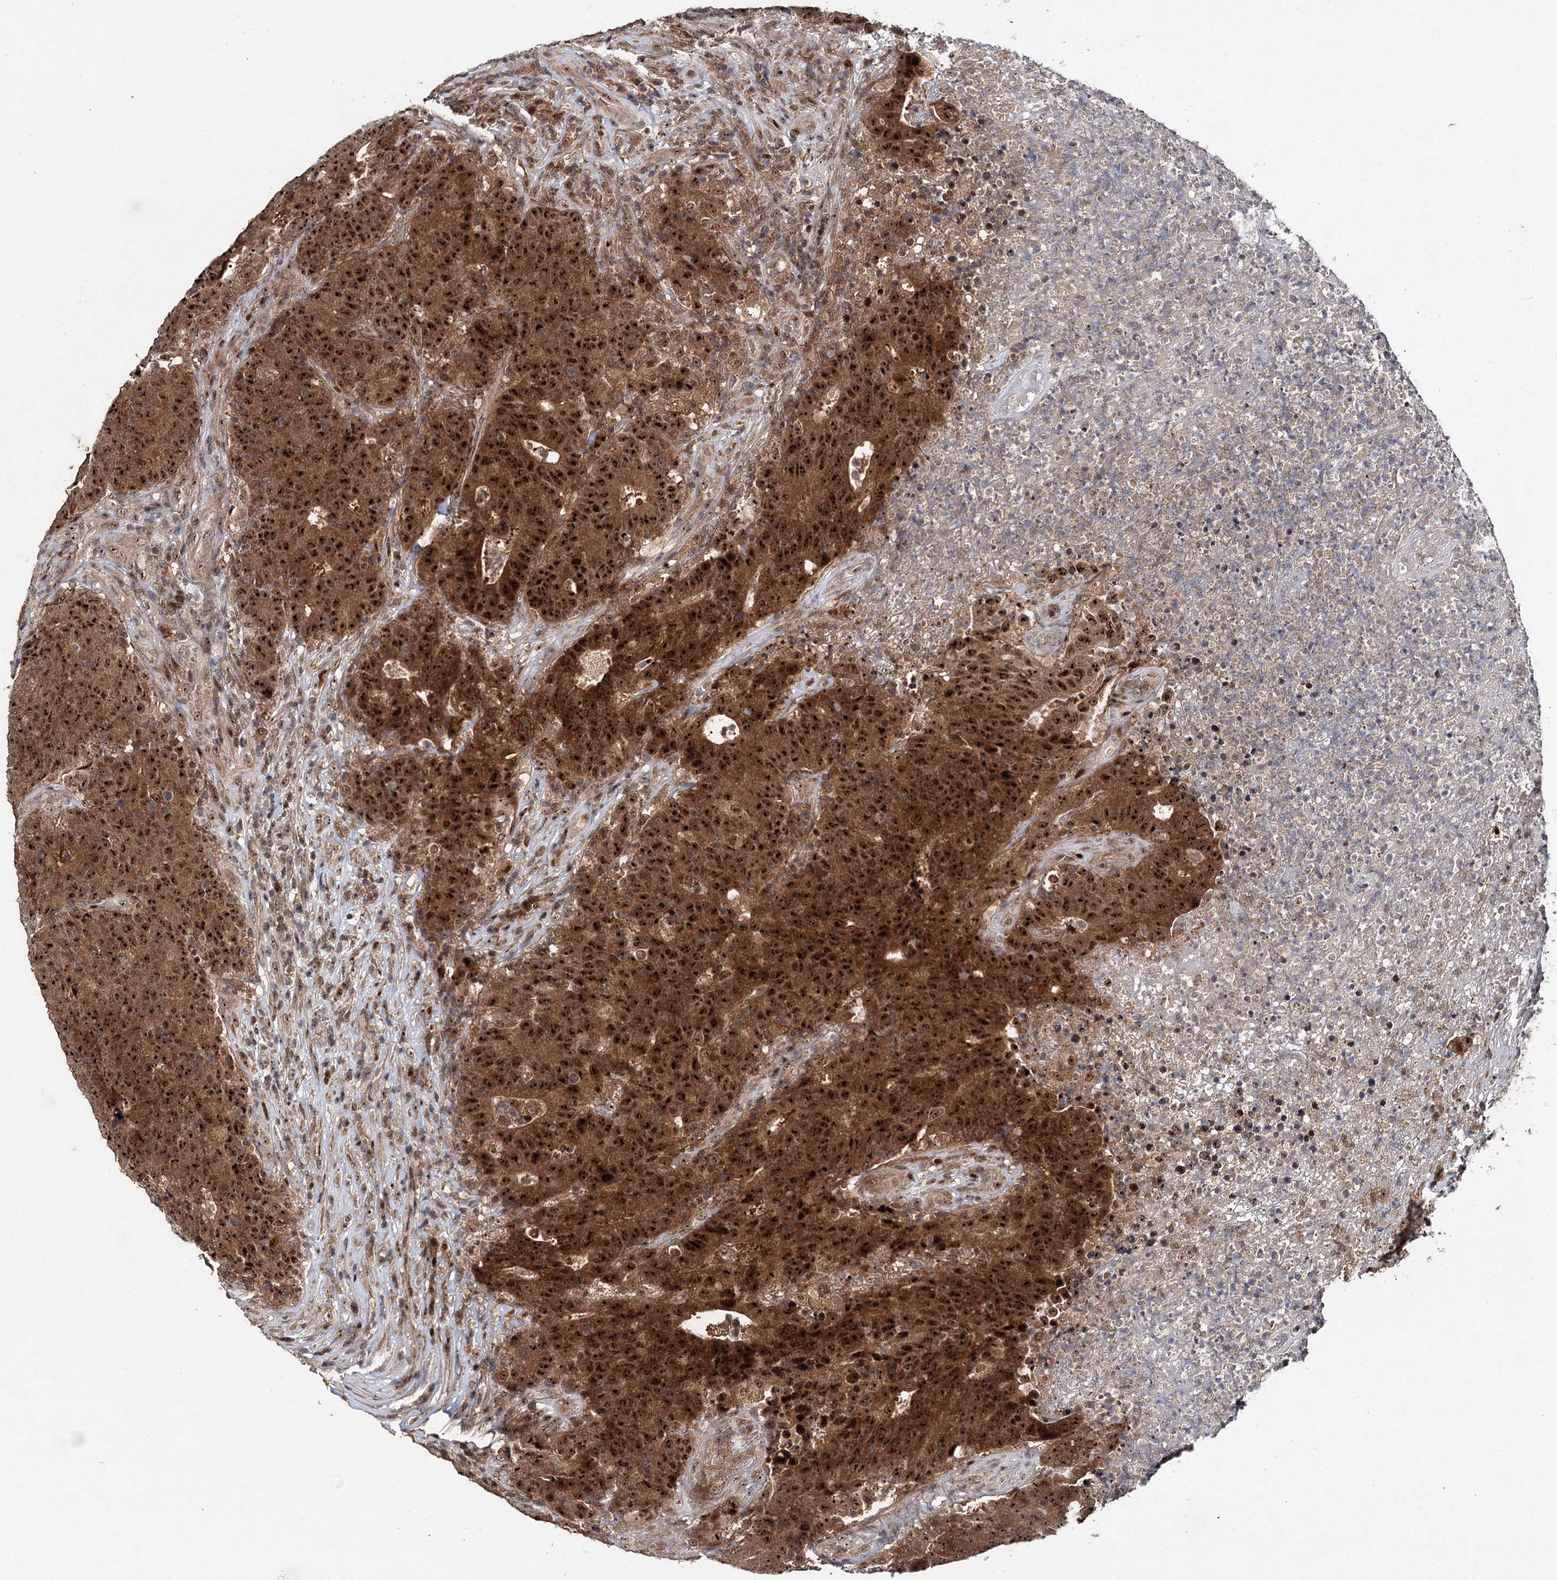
{"staining": {"intensity": "strong", "quantity": ">75%", "location": "cytoplasmic/membranous,nuclear"}, "tissue": "colorectal cancer", "cell_type": "Tumor cells", "image_type": "cancer", "snomed": [{"axis": "morphology", "description": "Adenocarcinoma, NOS"}, {"axis": "topography", "description": "Colon"}], "caption": "The micrograph exhibits staining of adenocarcinoma (colorectal), revealing strong cytoplasmic/membranous and nuclear protein expression (brown color) within tumor cells.", "gene": "MKNK2", "patient": {"sex": "female", "age": 75}}